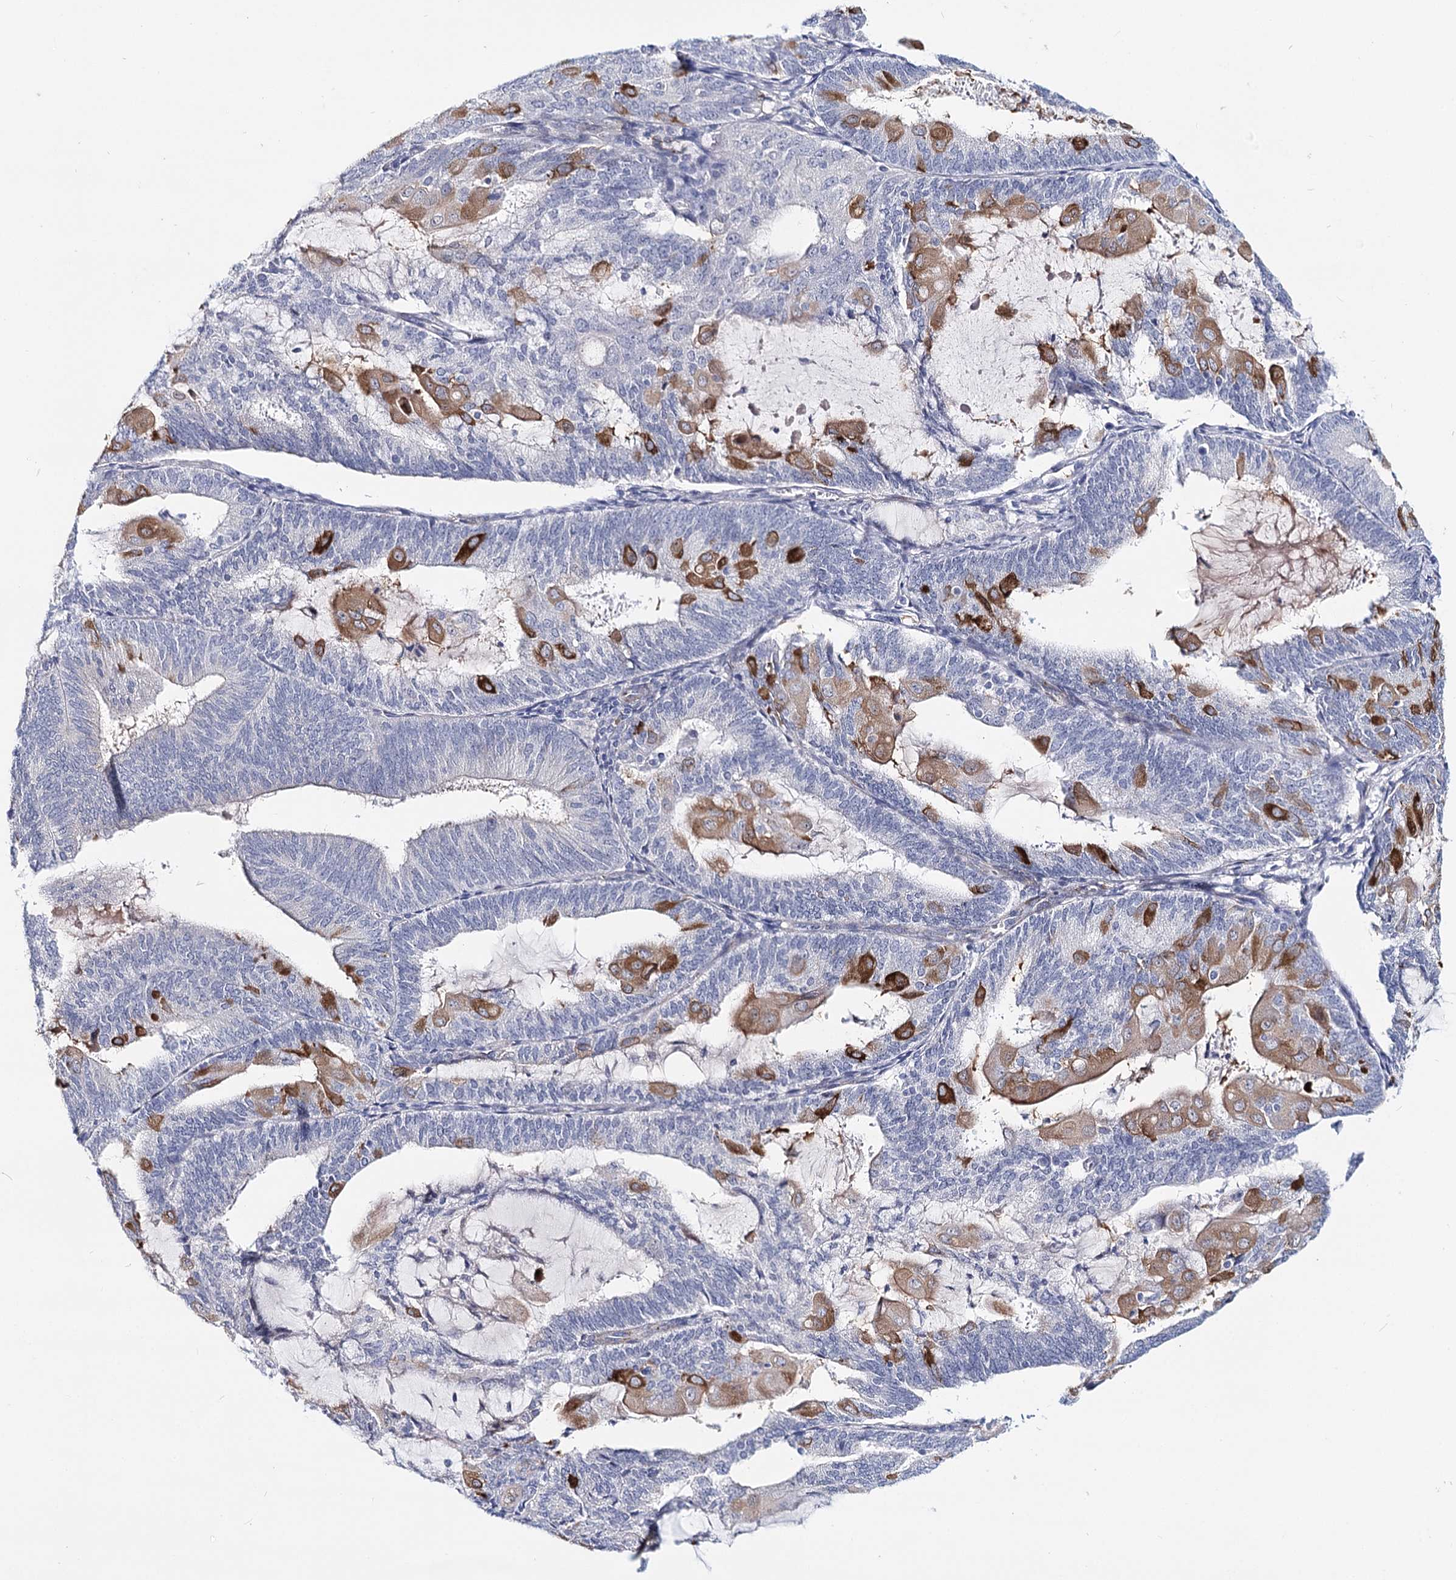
{"staining": {"intensity": "moderate", "quantity": "<25%", "location": "cytoplasmic/membranous"}, "tissue": "endometrial cancer", "cell_type": "Tumor cells", "image_type": "cancer", "snomed": [{"axis": "morphology", "description": "Adenocarcinoma, NOS"}, {"axis": "topography", "description": "Endometrium"}], "caption": "Endometrial cancer stained for a protein (brown) exhibits moderate cytoplasmic/membranous positive staining in approximately <25% of tumor cells.", "gene": "TEX12", "patient": {"sex": "female", "age": 81}}